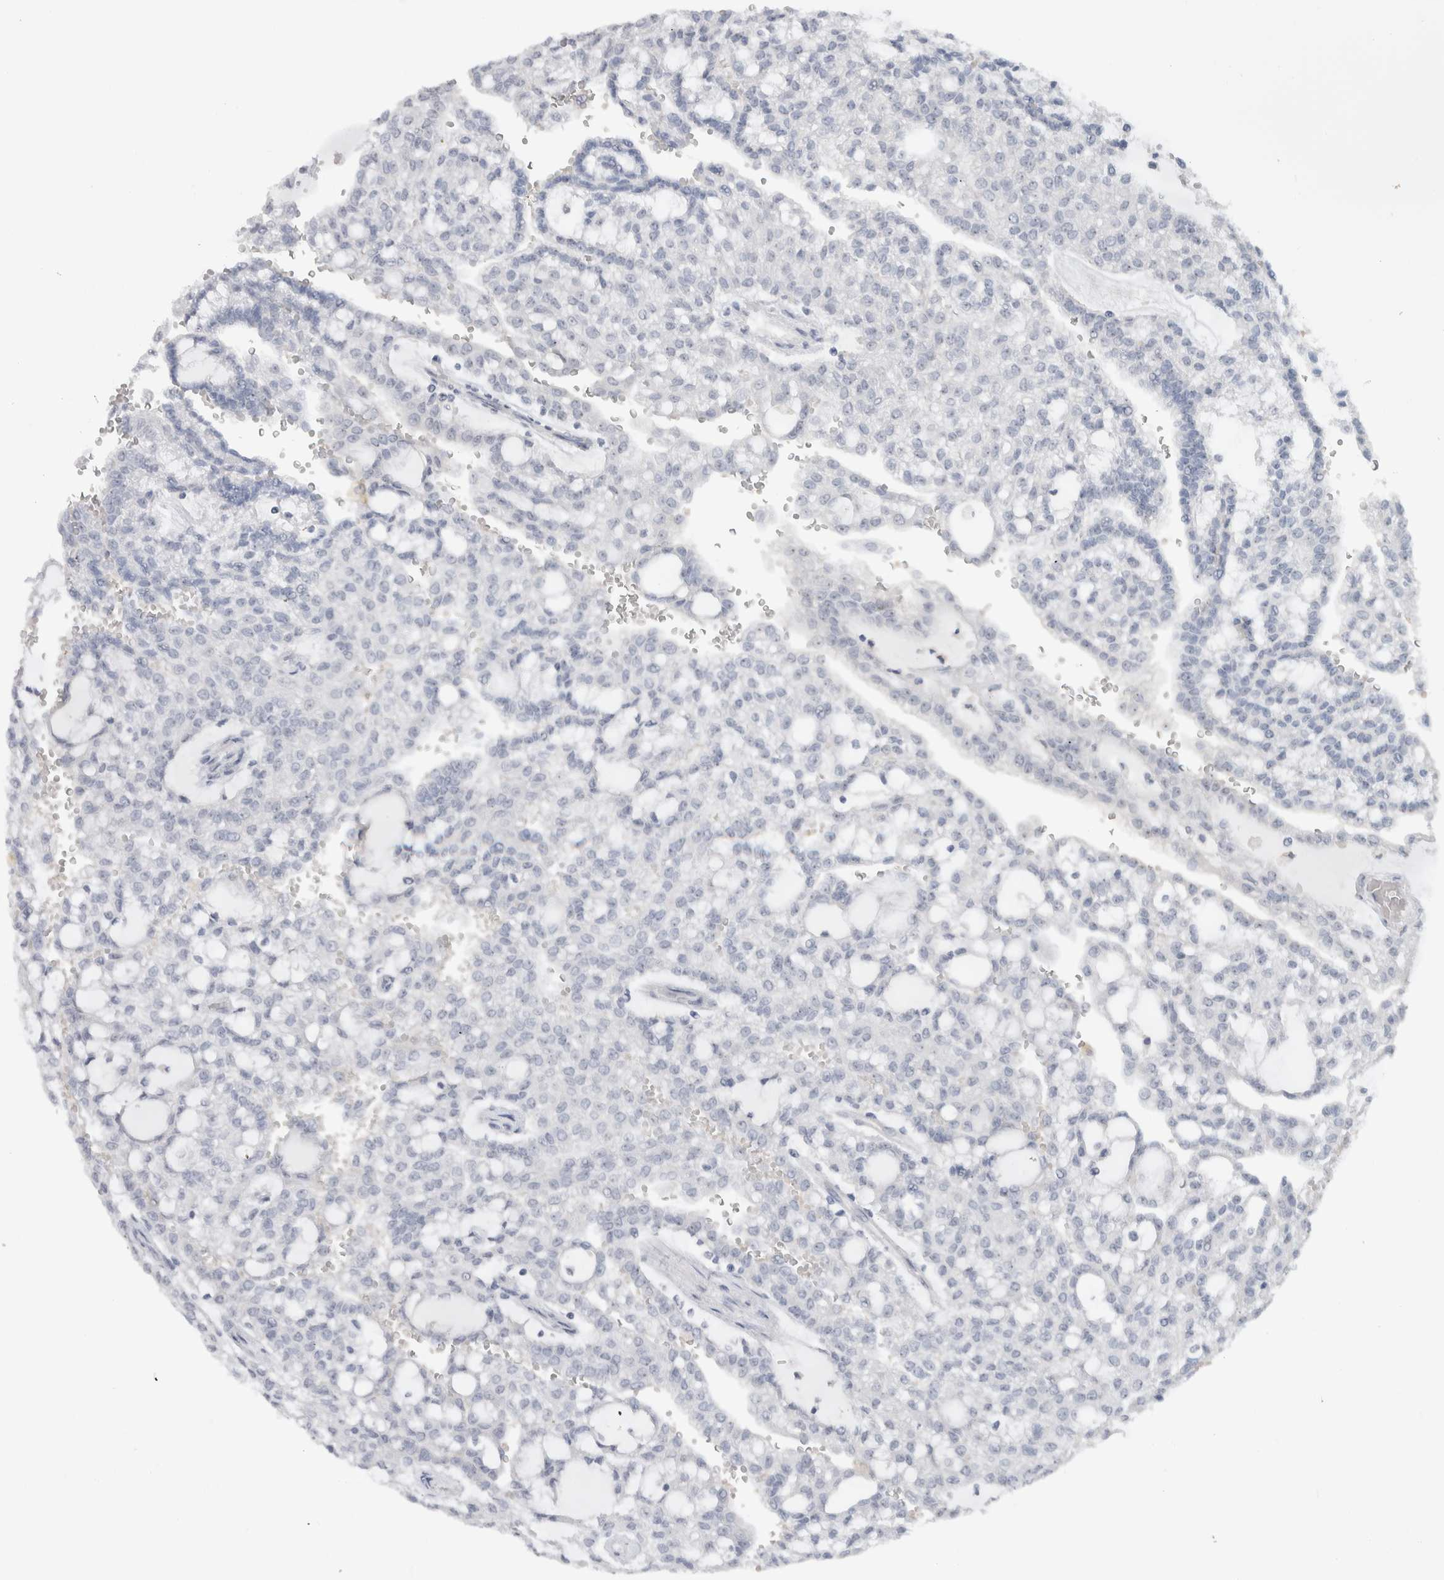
{"staining": {"intensity": "negative", "quantity": "none", "location": "none"}, "tissue": "renal cancer", "cell_type": "Tumor cells", "image_type": "cancer", "snomed": [{"axis": "morphology", "description": "Adenocarcinoma, NOS"}, {"axis": "topography", "description": "Kidney"}], "caption": "Immunohistochemistry (IHC) micrograph of human renal cancer stained for a protein (brown), which exhibits no expression in tumor cells. (DAB (3,3'-diaminobenzidine) immunohistochemistry, high magnification).", "gene": "FMR1NB", "patient": {"sex": "male", "age": 63}}